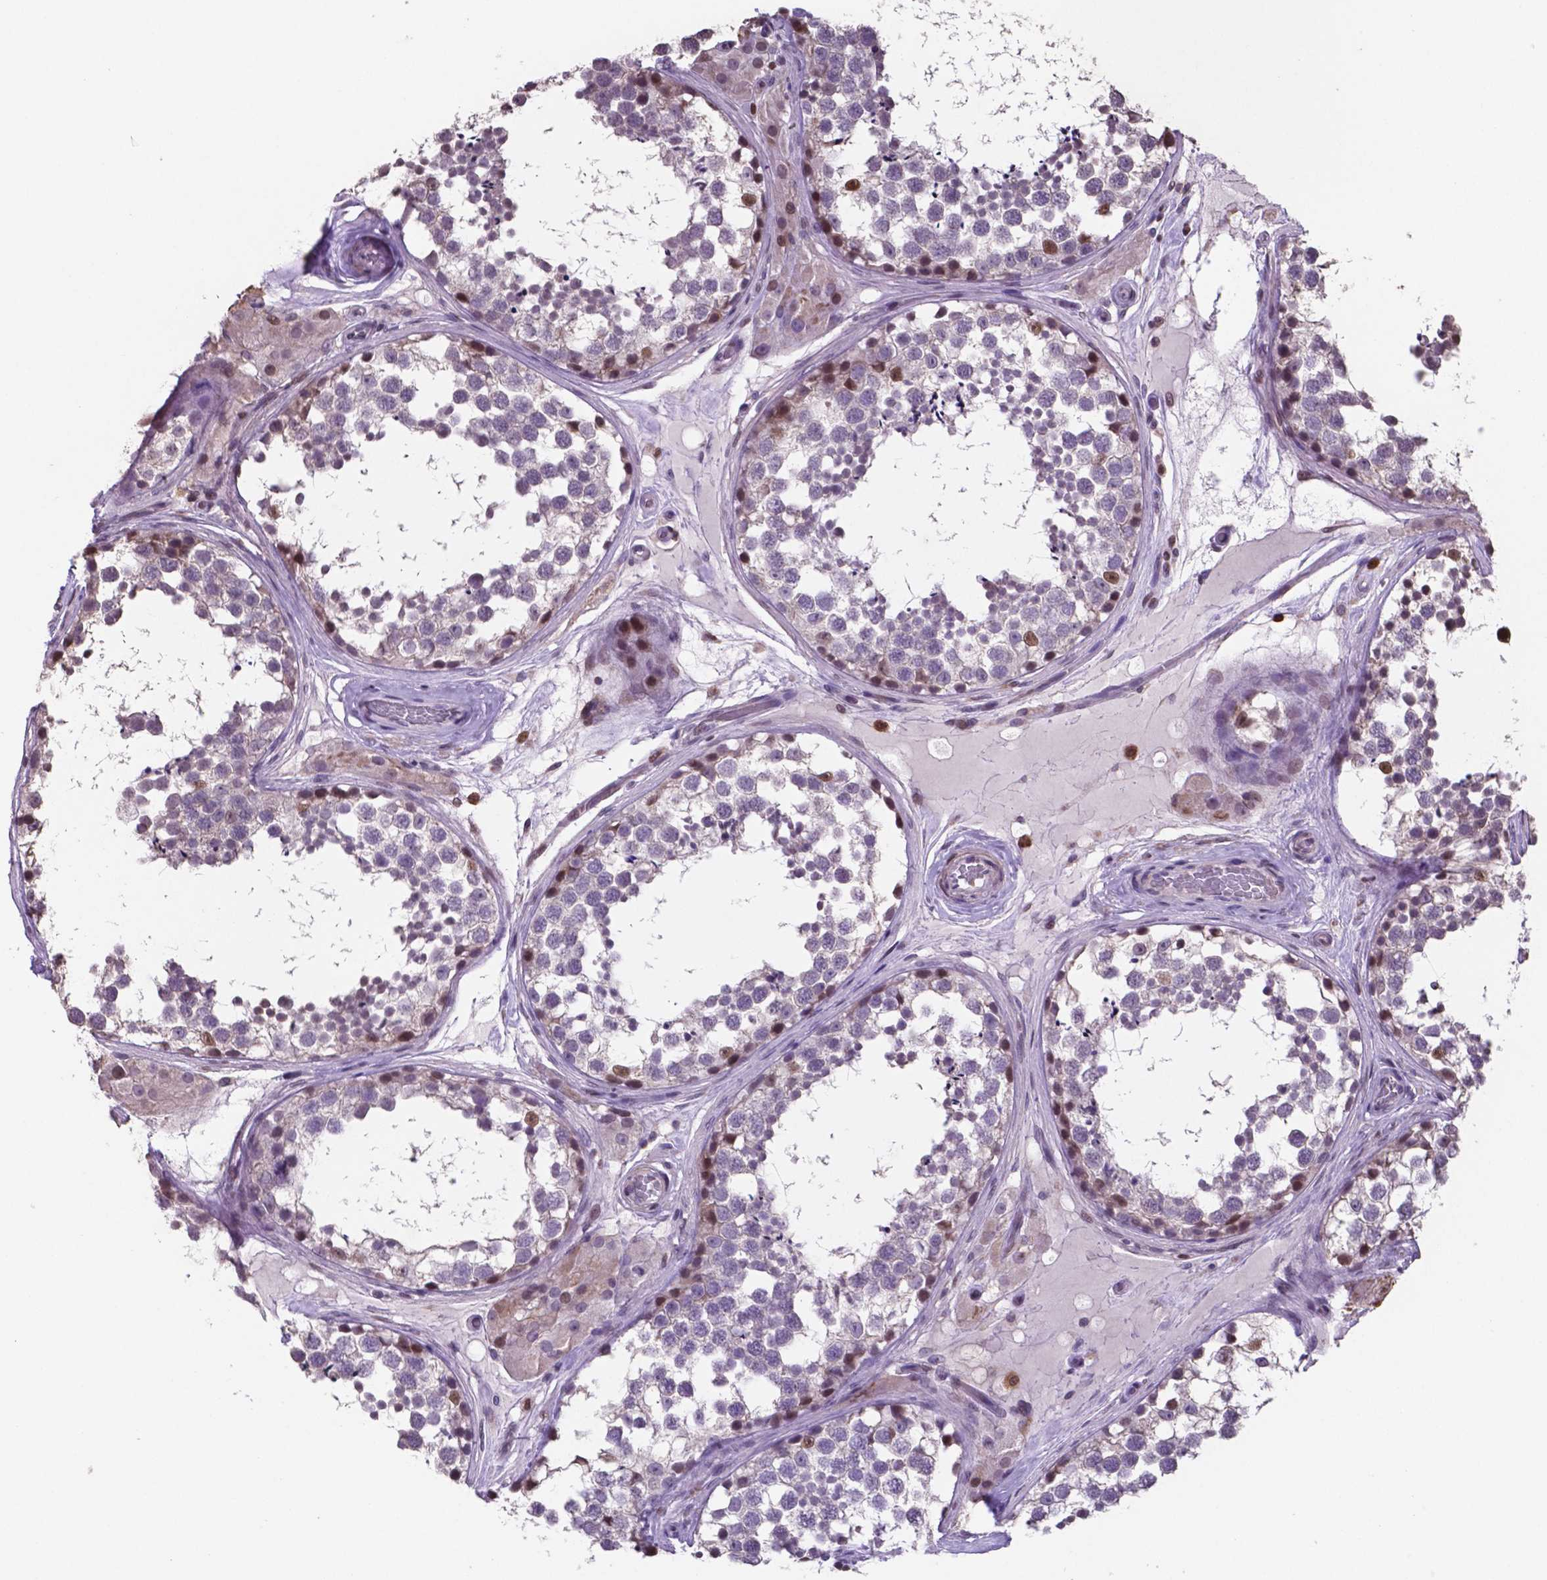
{"staining": {"intensity": "moderate", "quantity": "<25%", "location": "nuclear"}, "tissue": "testis", "cell_type": "Cells in seminiferous ducts", "image_type": "normal", "snomed": [{"axis": "morphology", "description": "Normal tissue, NOS"}, {"axis": "morphology", "description": "Seminoma, NOS"}, {"axis": "topography", "description": "Testis"}], "caption": "Protein staining demonstrates moderate nuclear expression in about <25% of cells in seminiferous ducts in normal testis.", "gene": "MLC1", "patient": {"sex": "male", "age": 65}}